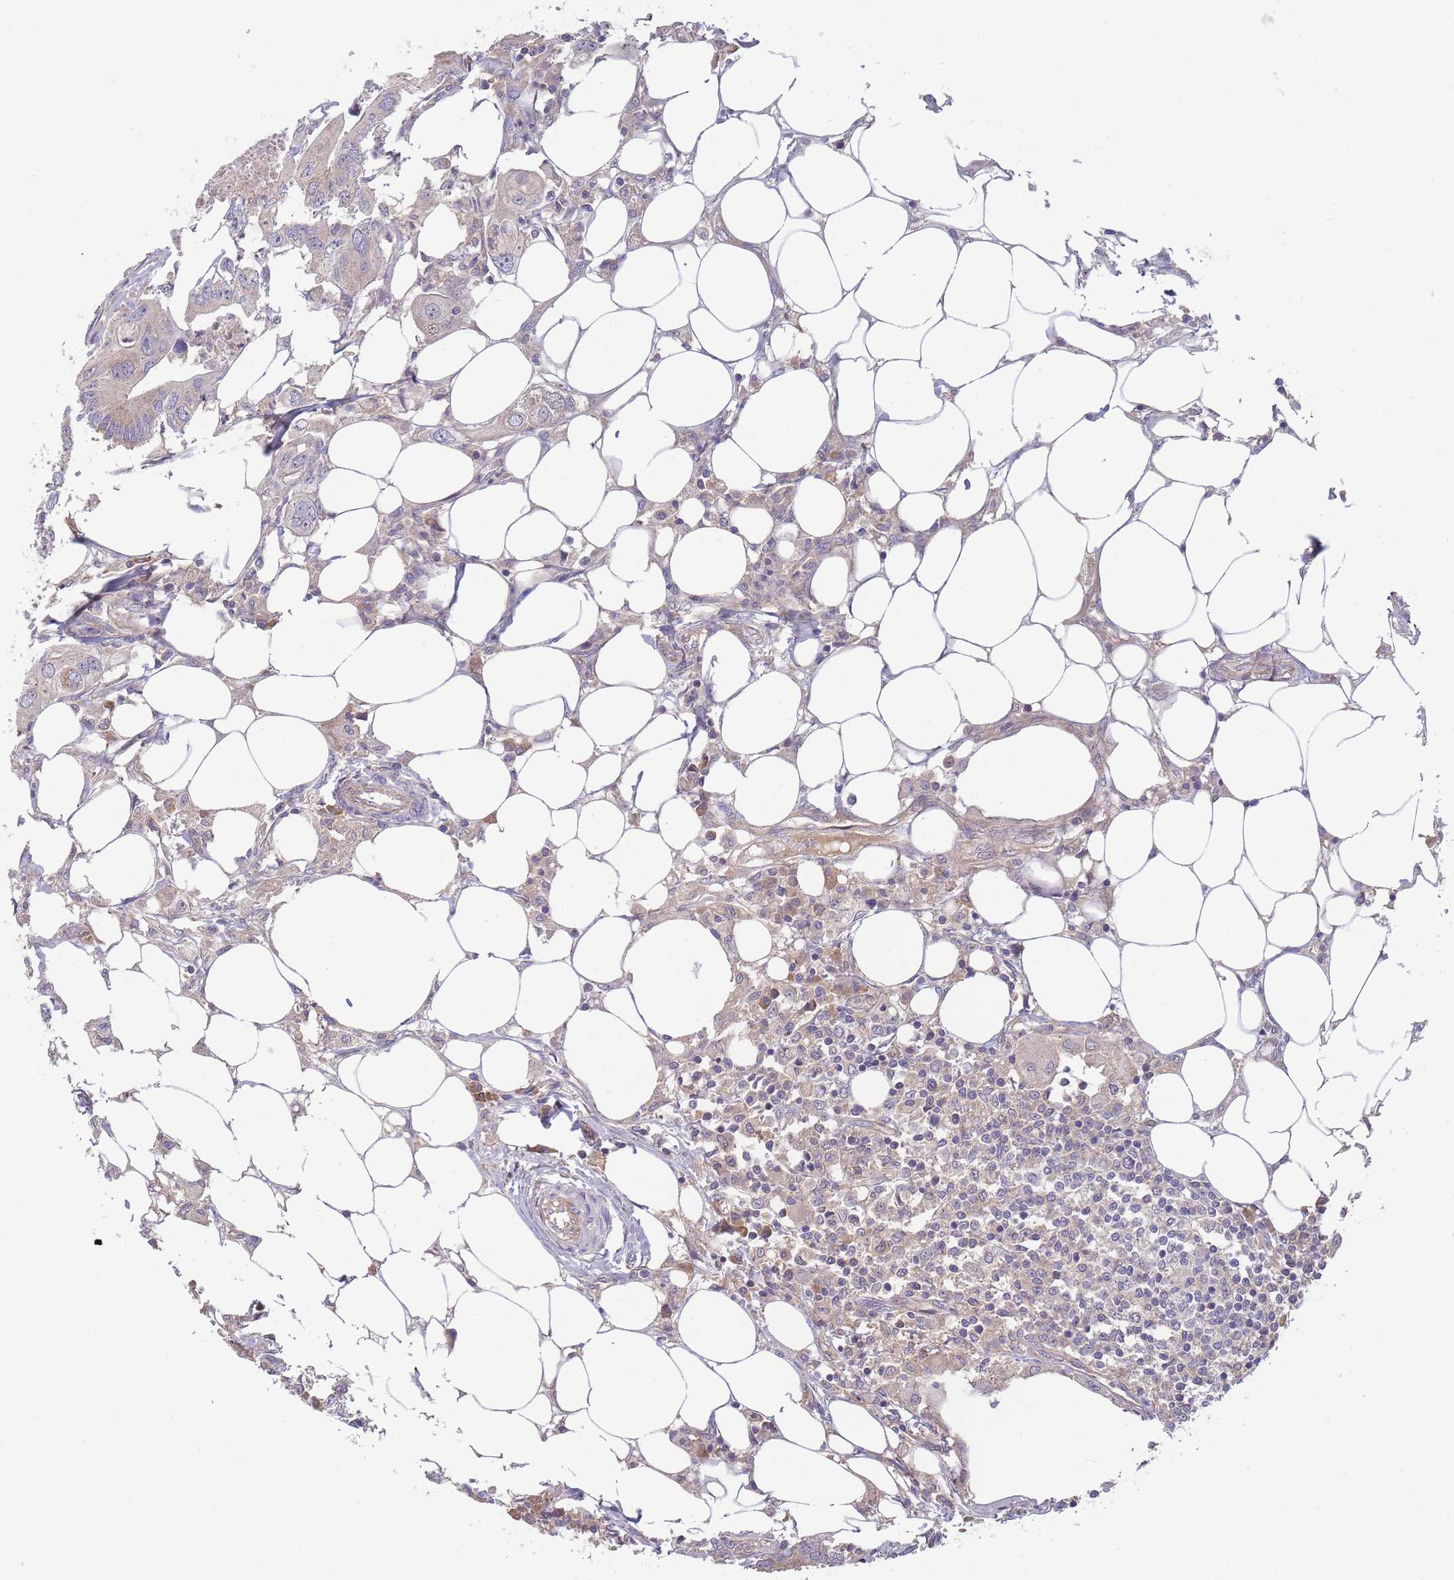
{"staining": {"intensity": "moderate", "quantity": "<25%", "location": "cytoplasmic/membranous"}, "tissue": "colorectal cancer", "cell_type": "Tumor cells", "image_type": "cancer", "snomed": [{"axis": "morphology", "description": "Adenocarcinoma, NOS"}, {"axis": "topography", "description": "Colon"}], "caption": "Tumor cells show low levels of moderate cytoplasmic/membranous staining in approximately <25% of cells in colorectal cancer (adenocarcinoma).", "gene": "NDUFAF5", "patient": {"sex": "male", "age": 71}}